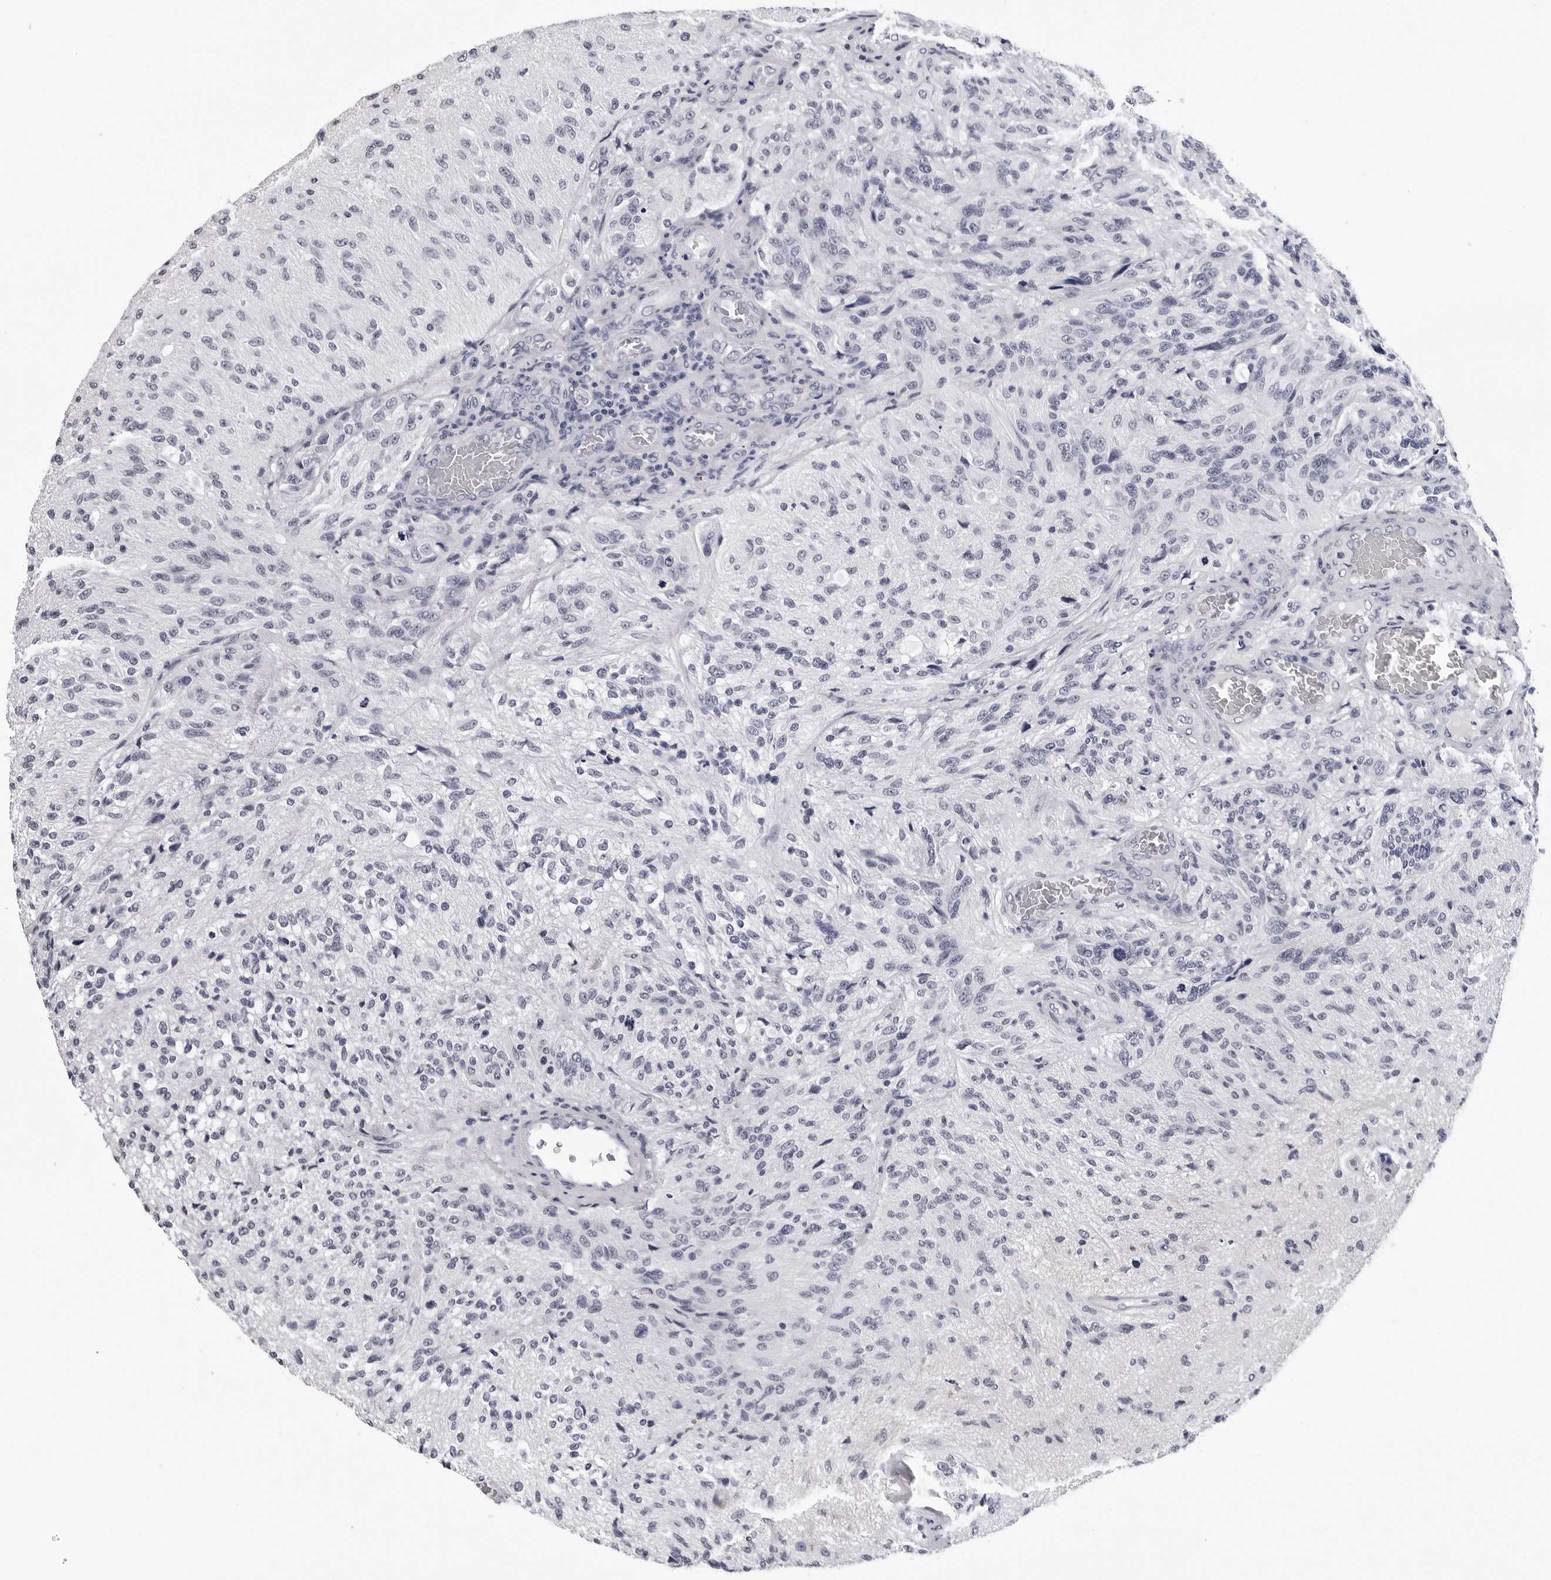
{"staining": {"intensity": "negative", "quantity": "none", "location": "none"}, "tissue": "glioma", "cell_type": "Tumor cells", "image_type": "cancer", "snomed": [{"axis": "morphology", "description": "Normal tissue, NOS"}, {"axis": "morphology", "description": "Glioma, malignant, High grade"}, {"axis": "topography", "description": "Cerebral cortex"}], "caption": "This is an immunohistochemistry (IHC) photomicrograph of malignant glioma (high-grade). There is no staining in tumor cells.", "gene": "GNL2", "patient": {"sex": "male", "age": 77}}